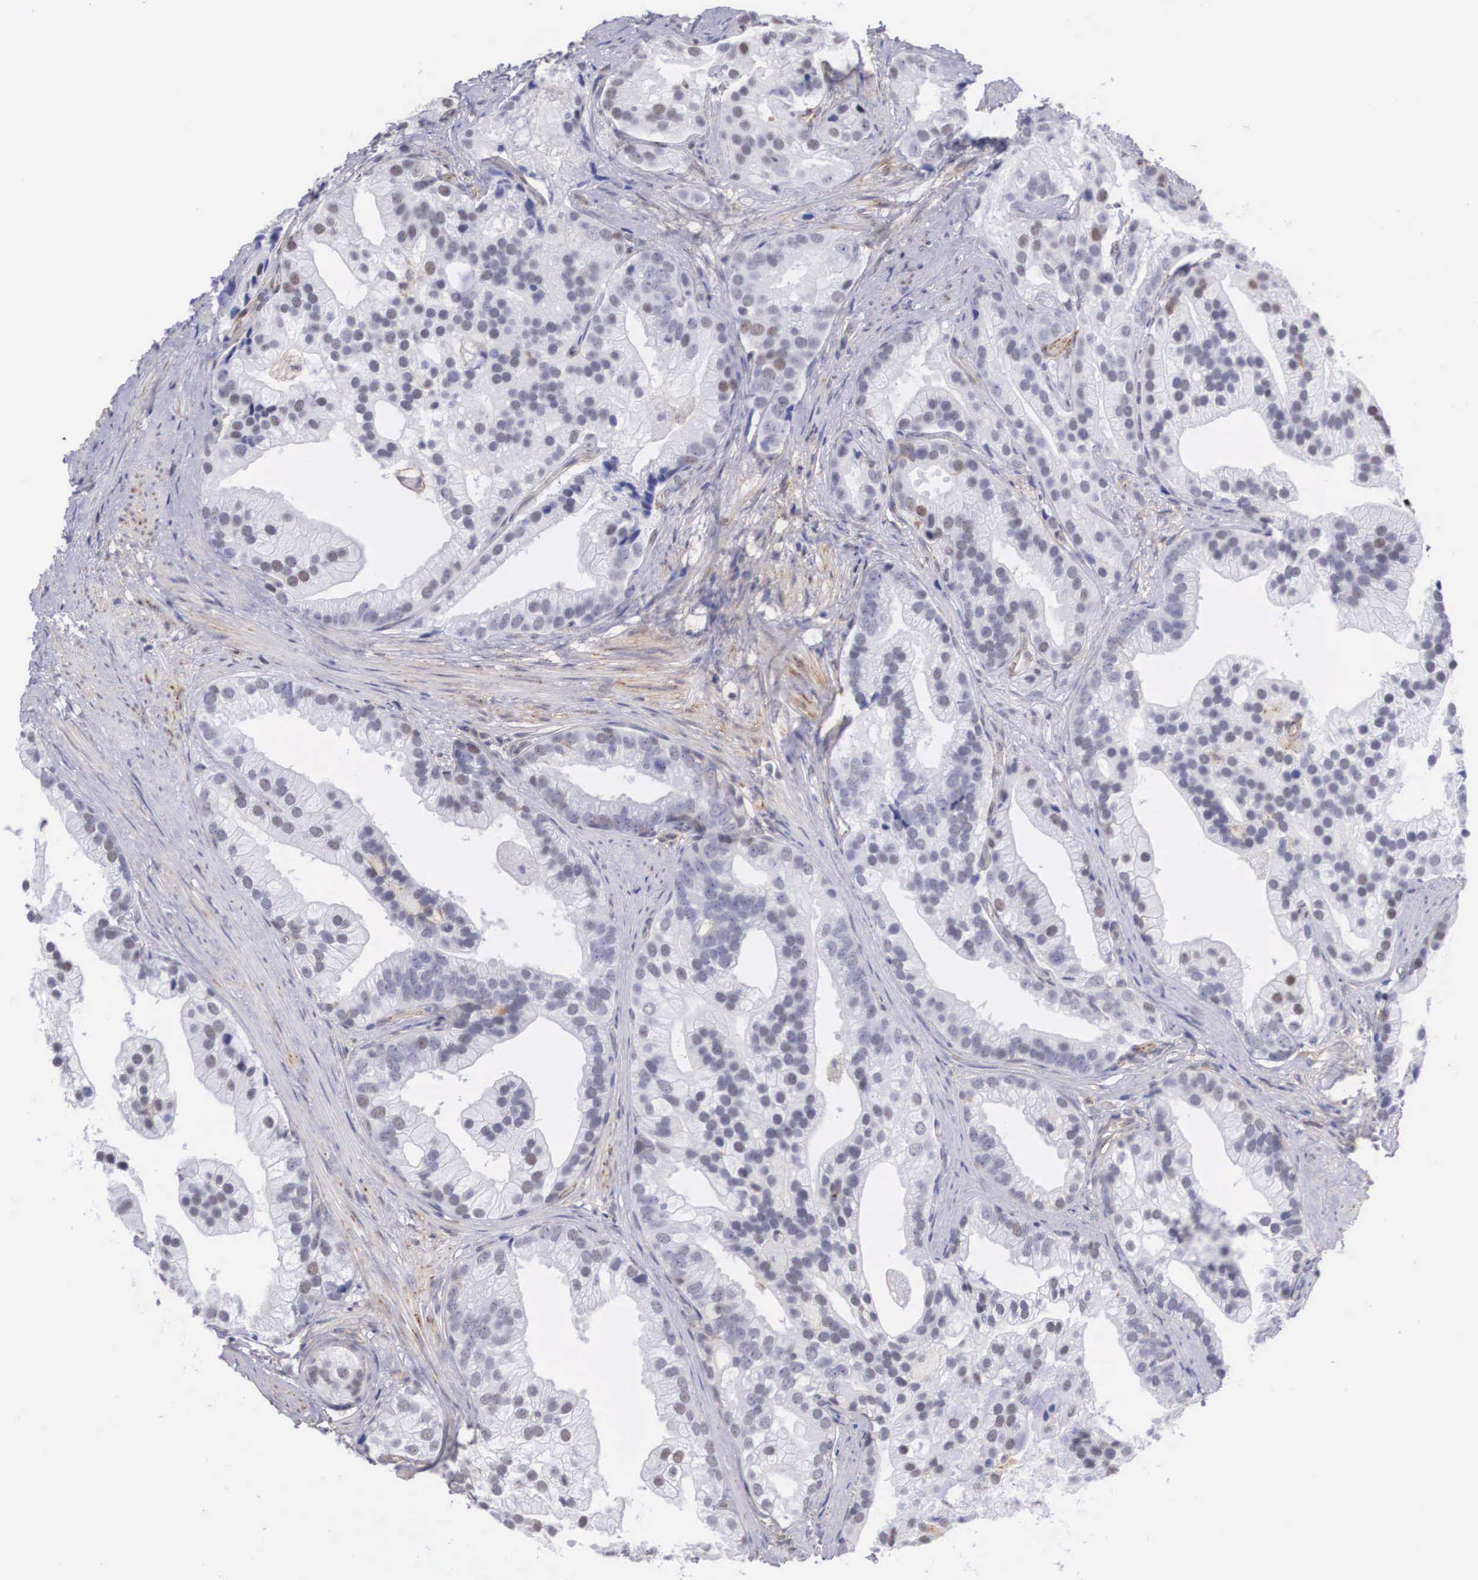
{"staining": {"intensity": "negative", "quantity": "none", "location": "none"}, "tissue": "prostate cancer", "cell_type": "Tumor cells", "image_type": "cancer", "snomed": [{"axis": "morphology", "description": "Adenocarcinoma, Medium grade"}, {"axis": "topography", "description": "Prostate"}], "caption": "This is an immunohistochemistry (IHC) micrograph of prostate medium-grade adenocarcinoma. There is no positivity in tumor cells.", "gene": "NR4A2", "patient": {"sex": "male", "age": 65}}